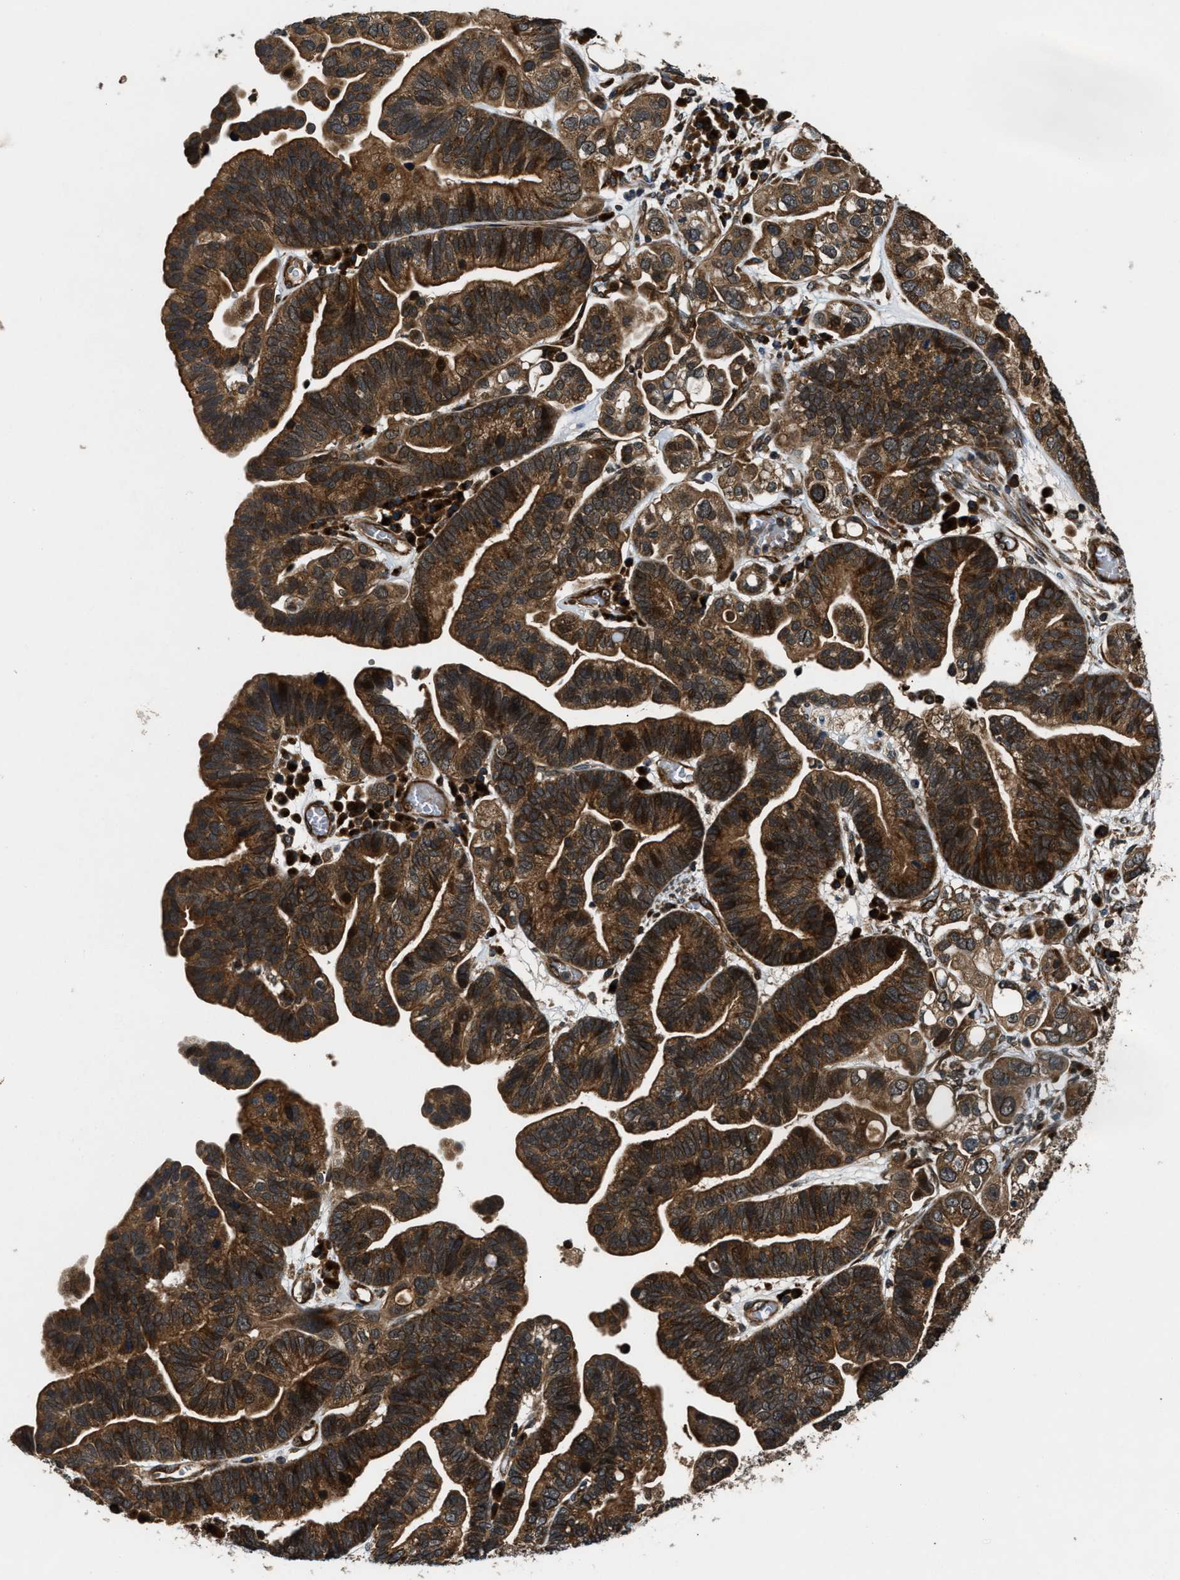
{"staining": {"intensity": "strong", "quantity": ">75%", "location": "cytoplasmic/membranous"}, "tissue": "ovarian cancer", "cell_type": "Tumor cells", "image_type": "cancer", "snomed": [{"axis": "morphology", "description": "Cystadenocarcinoma, serous, NOS"}, {"axis": "topography", "description": "Ovary"}], "caption": "Immunohistochemistry of ovarian serous cystadenocarcinoma displays high levels of strong cytoplasmic/membranous staining in approximately >75% of tumor cells.", "gene": "PNPLA8", "patient": {"sex": "female", "age": 56}}